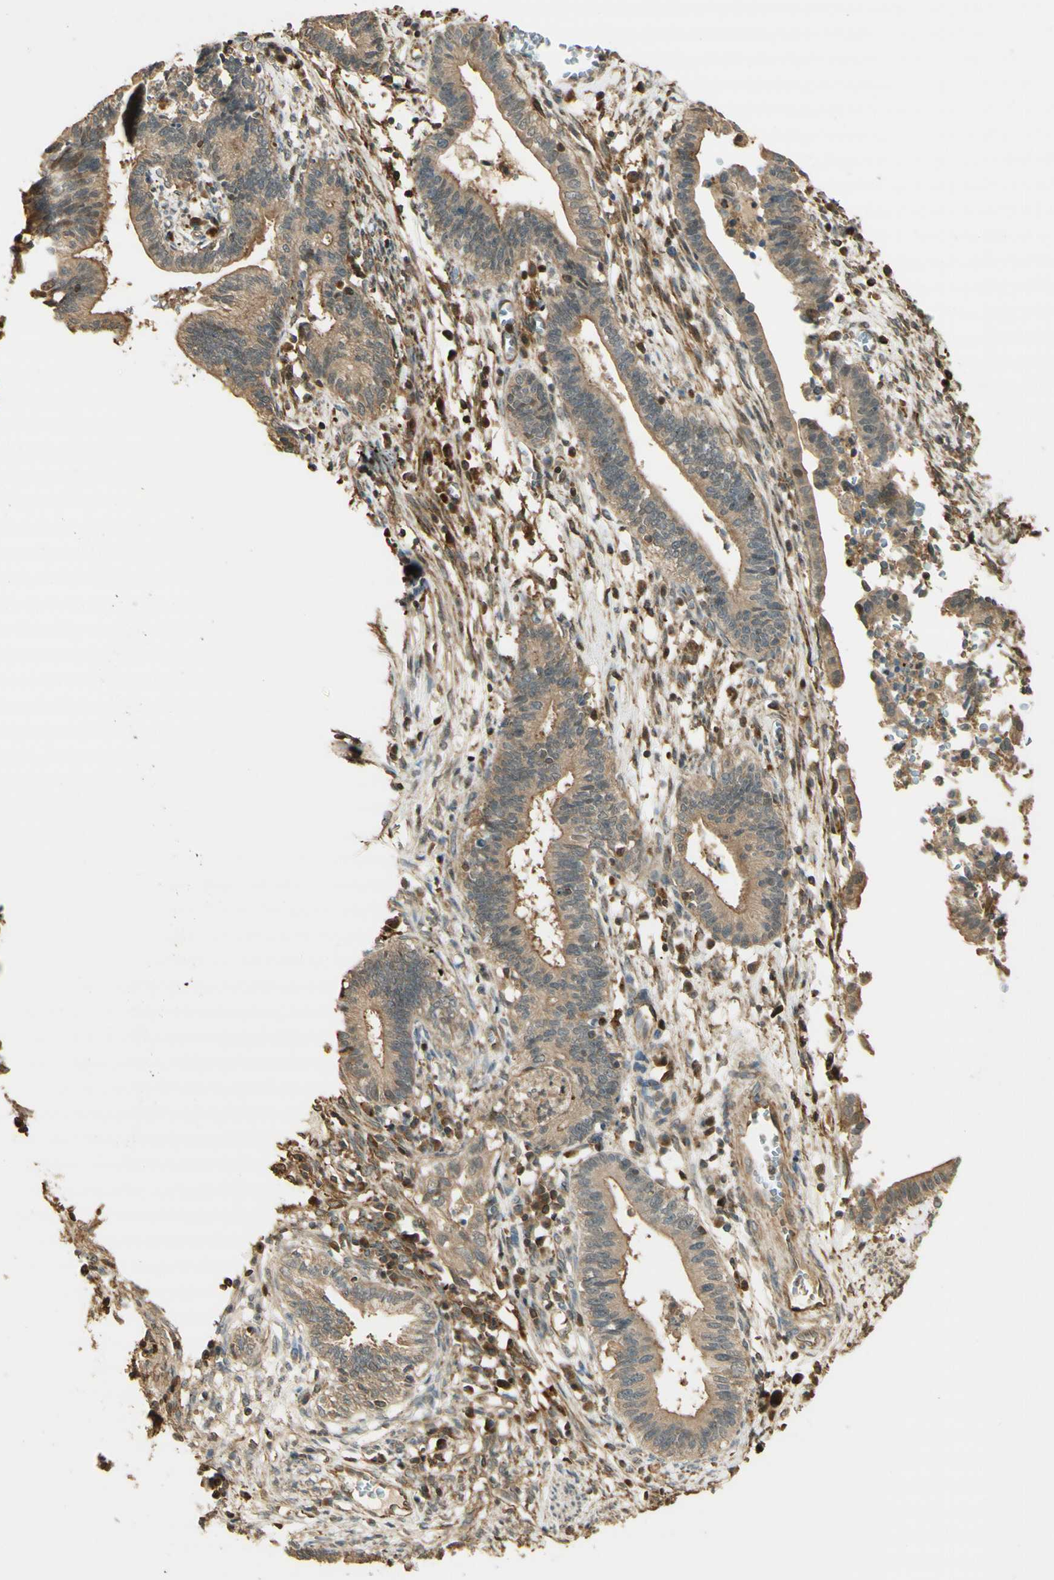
{"staining": {"intensity": "moderate", "quantity": ">75%", "location": "cytoplasmic/membranous"}, "tissue": "cervical cancer", "cell_type": "Tumor cells", "image_type": "cancer", "snomed": [{"axis": "morphology", "description": "Adenocarcinoma, NOS"}, {"axis": "topography", "description": "Cervix"}], "caption": "Immunohistochemistry (IHC) micrograph of neoplastic tissue: human adenocarcinoma (cervical) stained using IHC demonstrates medium levels of moderate protein expression localized specifically in the cytoplasmic/membranous of tumor cells, appearing as a cytoplasmic/membranous brown color.", "gene": "AGER", "patient": {"sex": "female", "age": 44}}